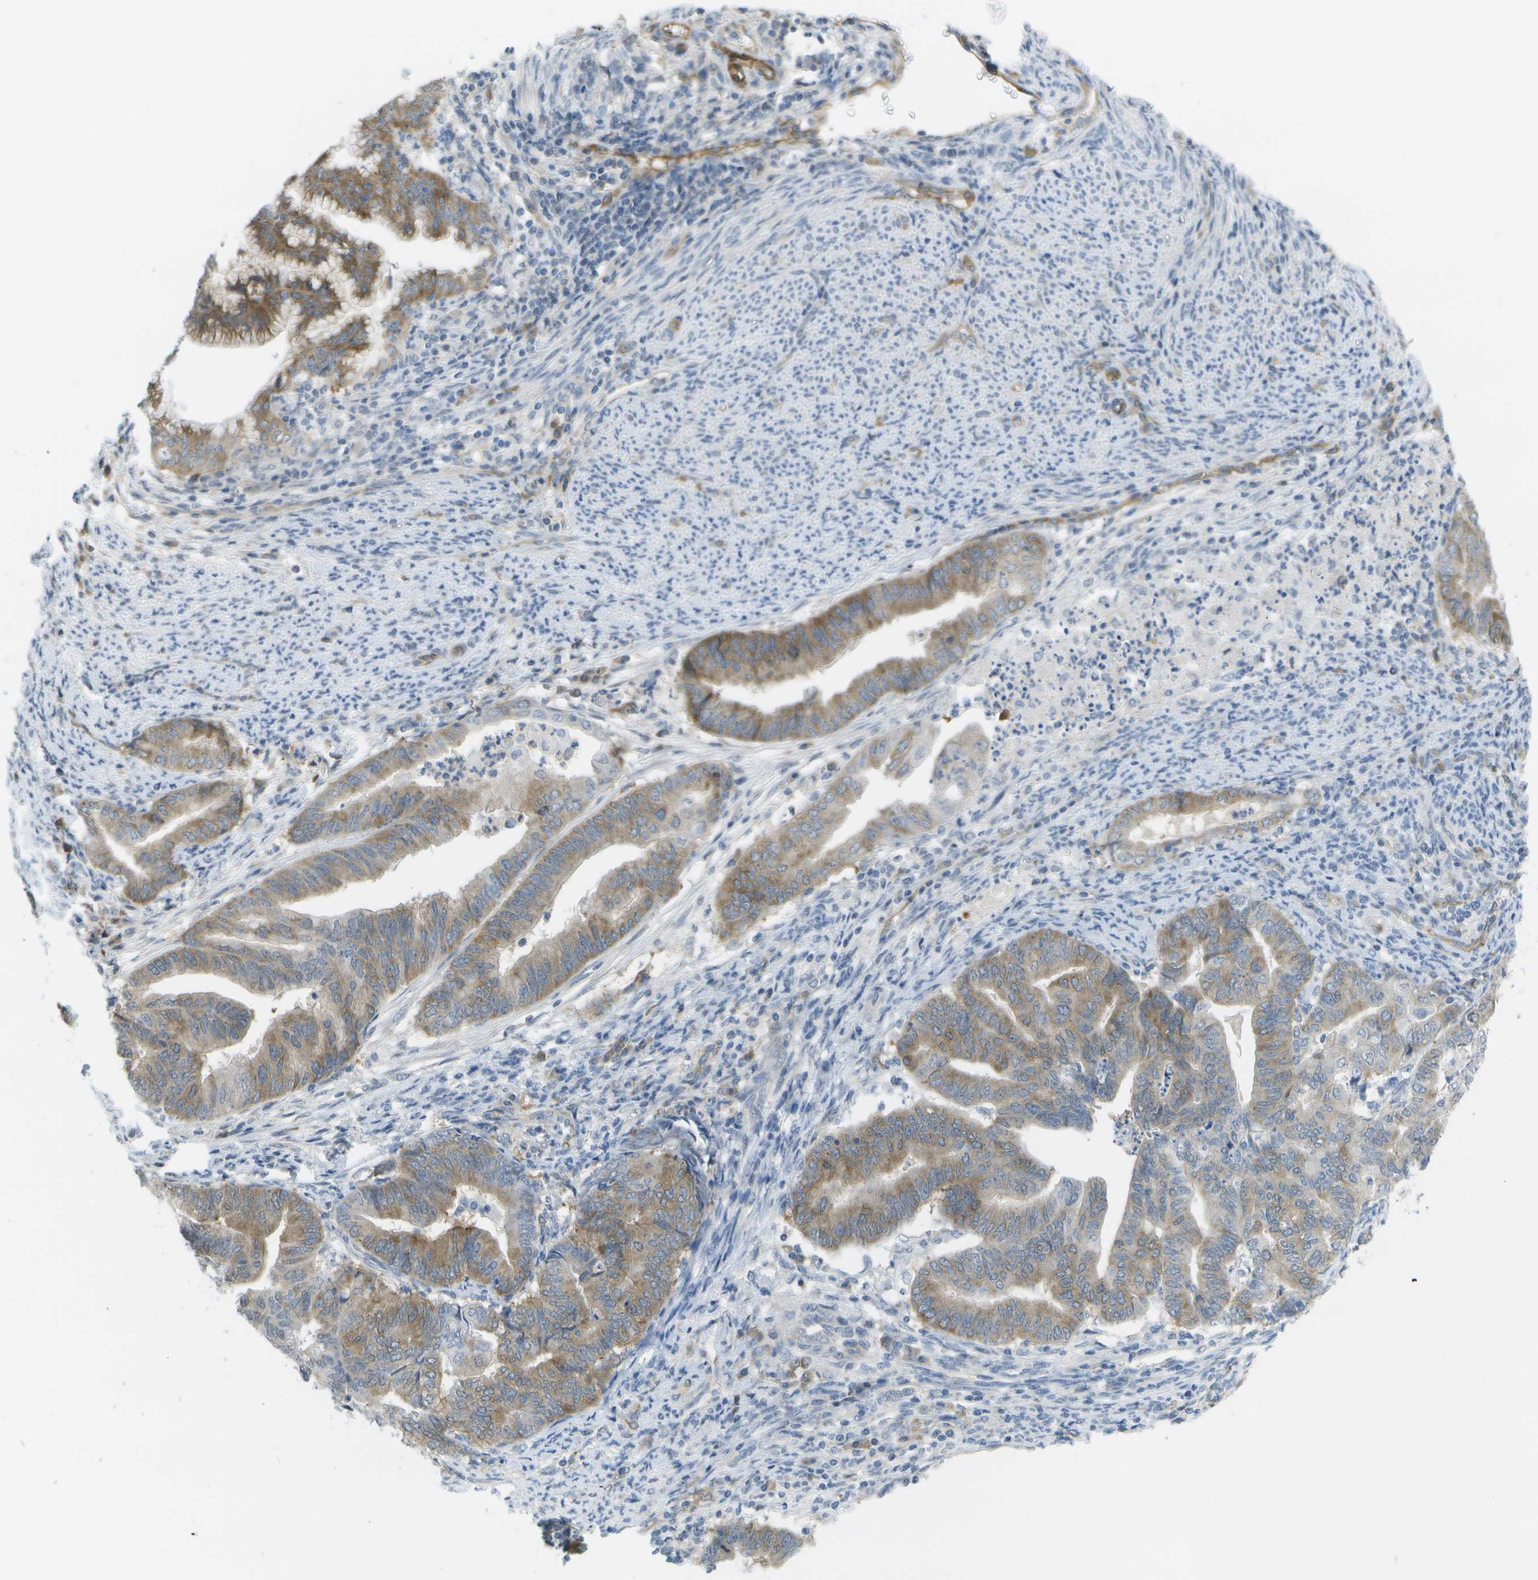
{"staining": {"intensity": "weak", "quantity": ">75%", "location": "cytoplasmic/membranous"}, "tissue": "endometrial cancer", "cell_type": "Tumor cells", "image_type": "cancer", "snomed": [{"axis": "morphology", "description": "Adenocarcinoma, NOS"}, {"axis": "topography", "description": "Endometrium"}], "caption": "Brown immunohistochemical staining in endometrial adenocarcinoma shows weak cytoplasmic/membranous staining in approximately >75% of tumor cells.", "gene": "MARCHF8", "patient": {"sex": "female", "age": 79}}